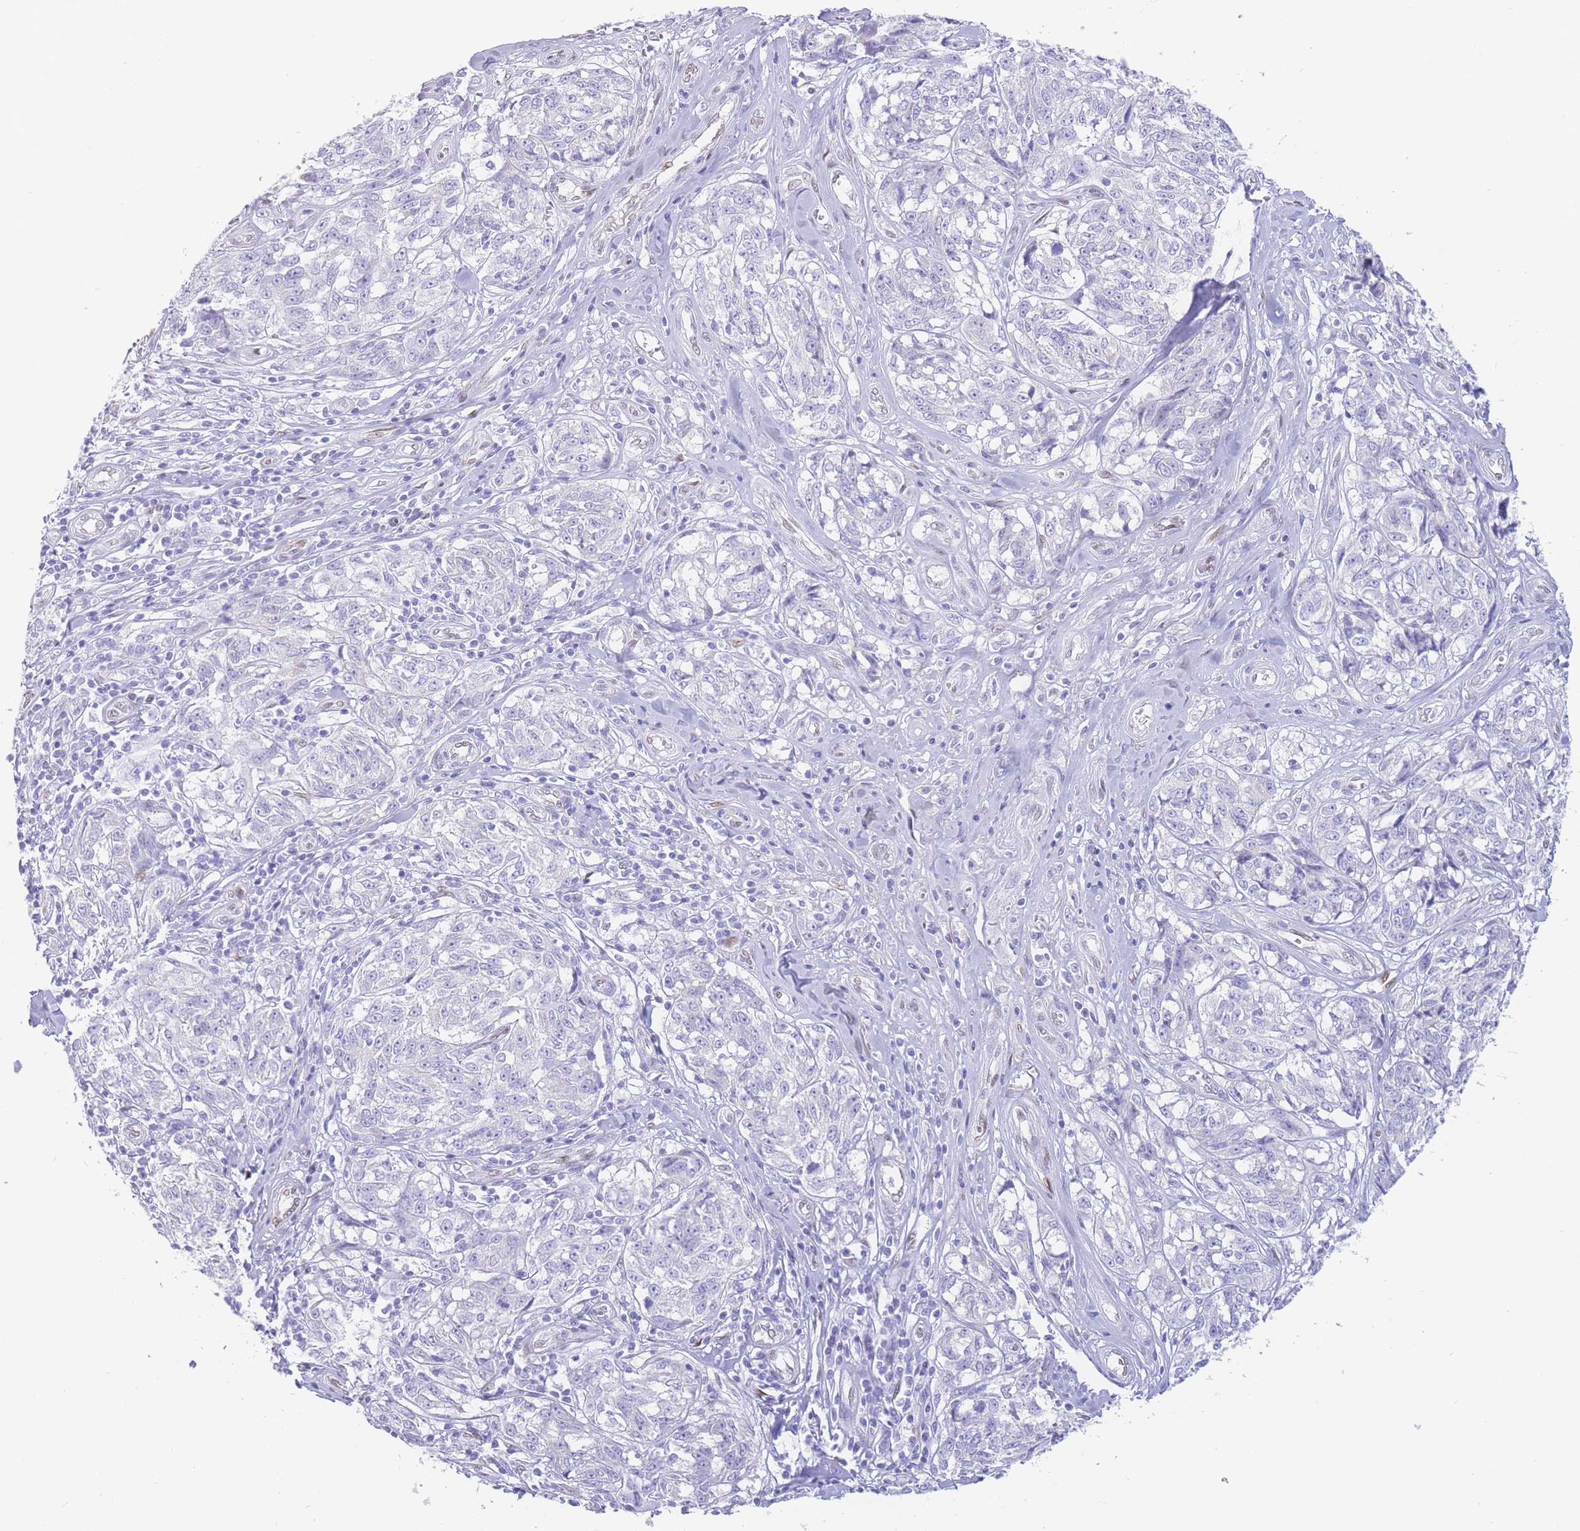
{"staining": {"intensity": "negative", "quantity": "none", "location": "none"}, "tissue": "melanoma", "cell_type": "Tumor cells", "image_type": "cancer", "snomed": [{"axis": "morphology", "description": "Normal tissue, NOS"}, {"axis": "morphology", "description": "Malignant melanoma, NOS"}, {"axis": "topography", "description": "Skin"}], "caption": "High magnification brightfield microscopy of malignant melanoma stained with DAB (3,3'-diaminobenzidine) (brown) and counterstained with hematoxylin (blue): tumor cells show no significant expression. The staining is performed using DAB brown chromogen with nuclei counter-stained in using hematoxylin.", "gene": "PSMB5", "patient": {"sex": "female", "age": 64}}